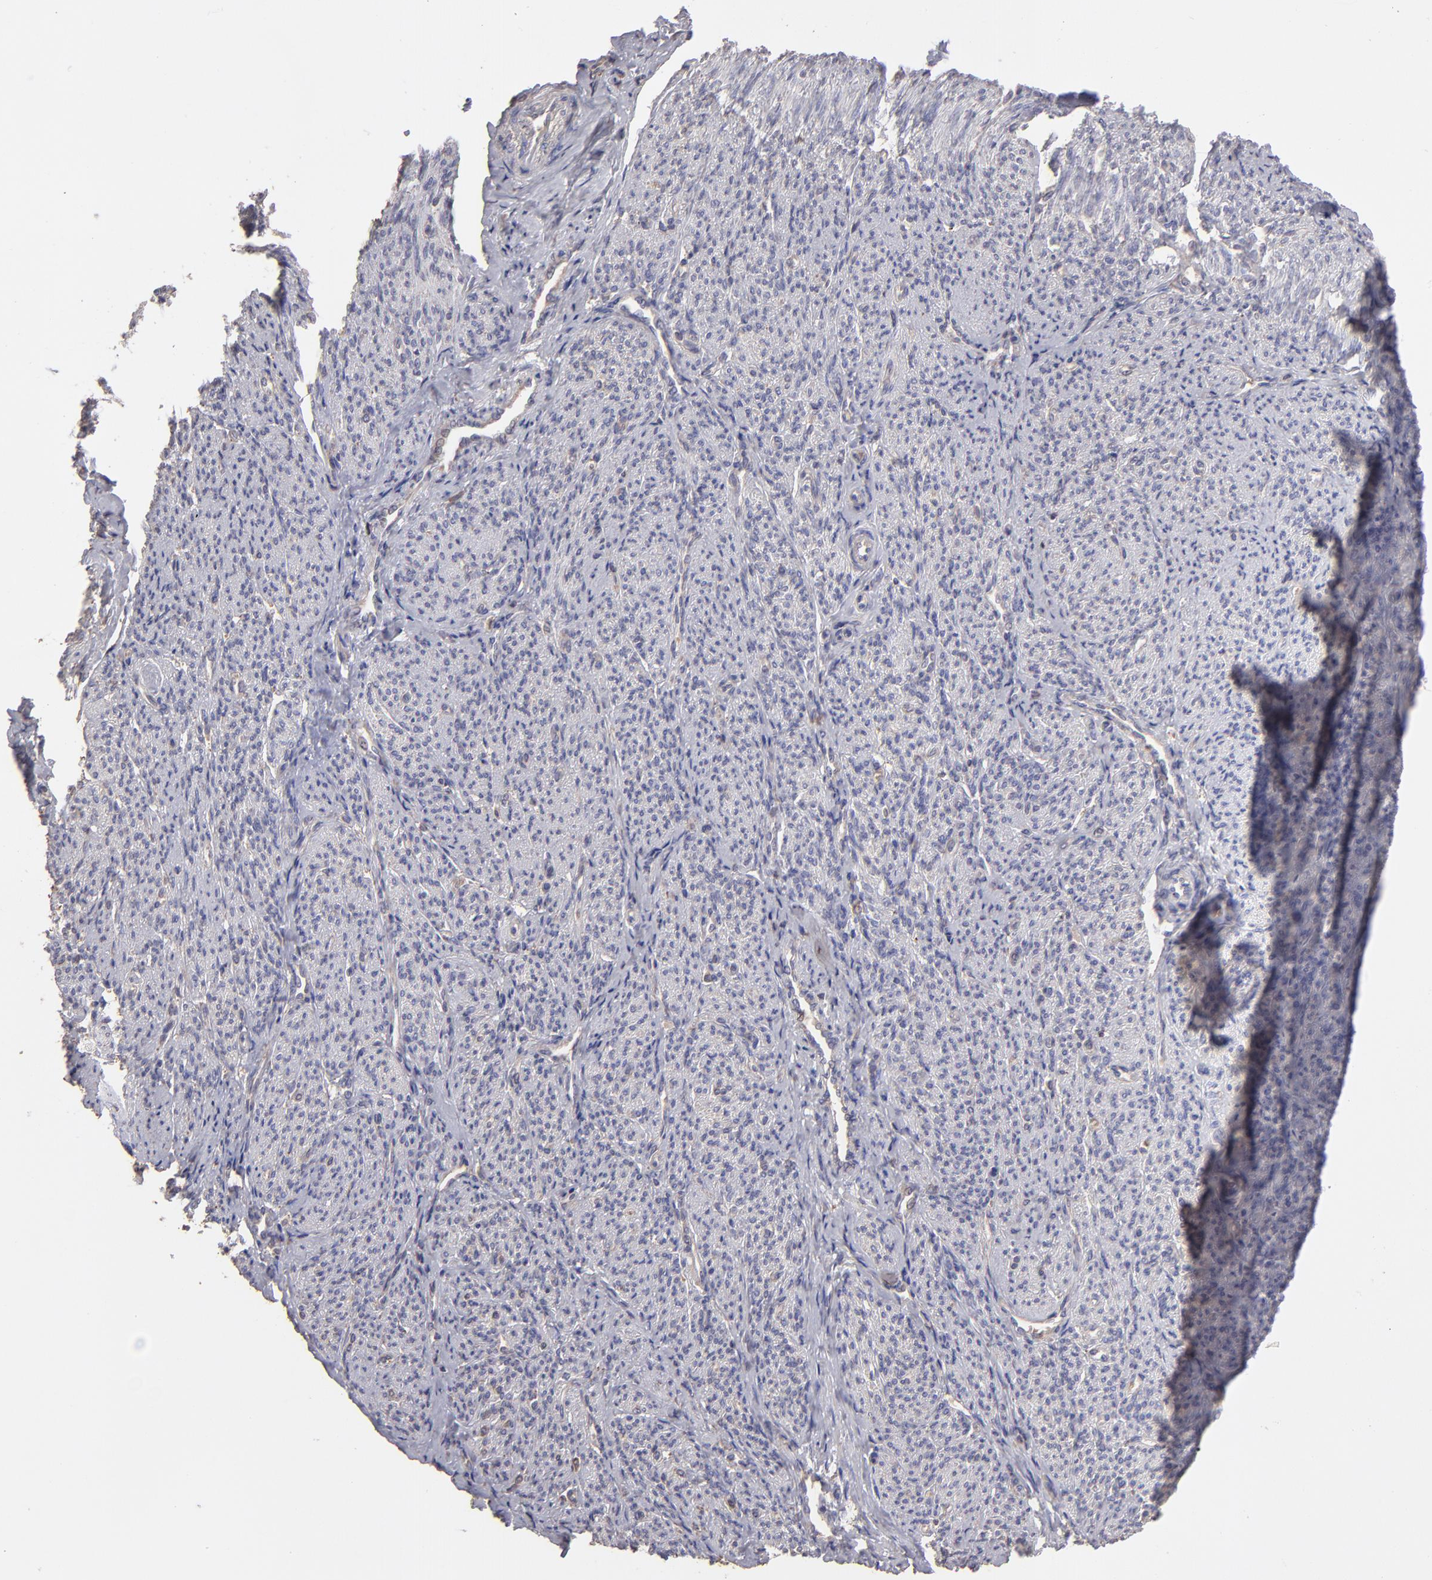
{"staining": {"intensity": "negative", "quantity": "none", "location": "none"}, "tissue": "smooth muscle", "cell_type": "Smooth muscle cells", "image_type": "normal", "snomed": [{"axis": "morphology", "description": "Normal tissue, NOS"}, {"axis": "topography", "description": "Smooth muscle"}], "caption": "Human smooth muscle stained for a protein using immunohistochemistry displays no positivity in smooth muscle cells.", "gene": "CALR", "patient": {"sex": "female", "age": 65}}